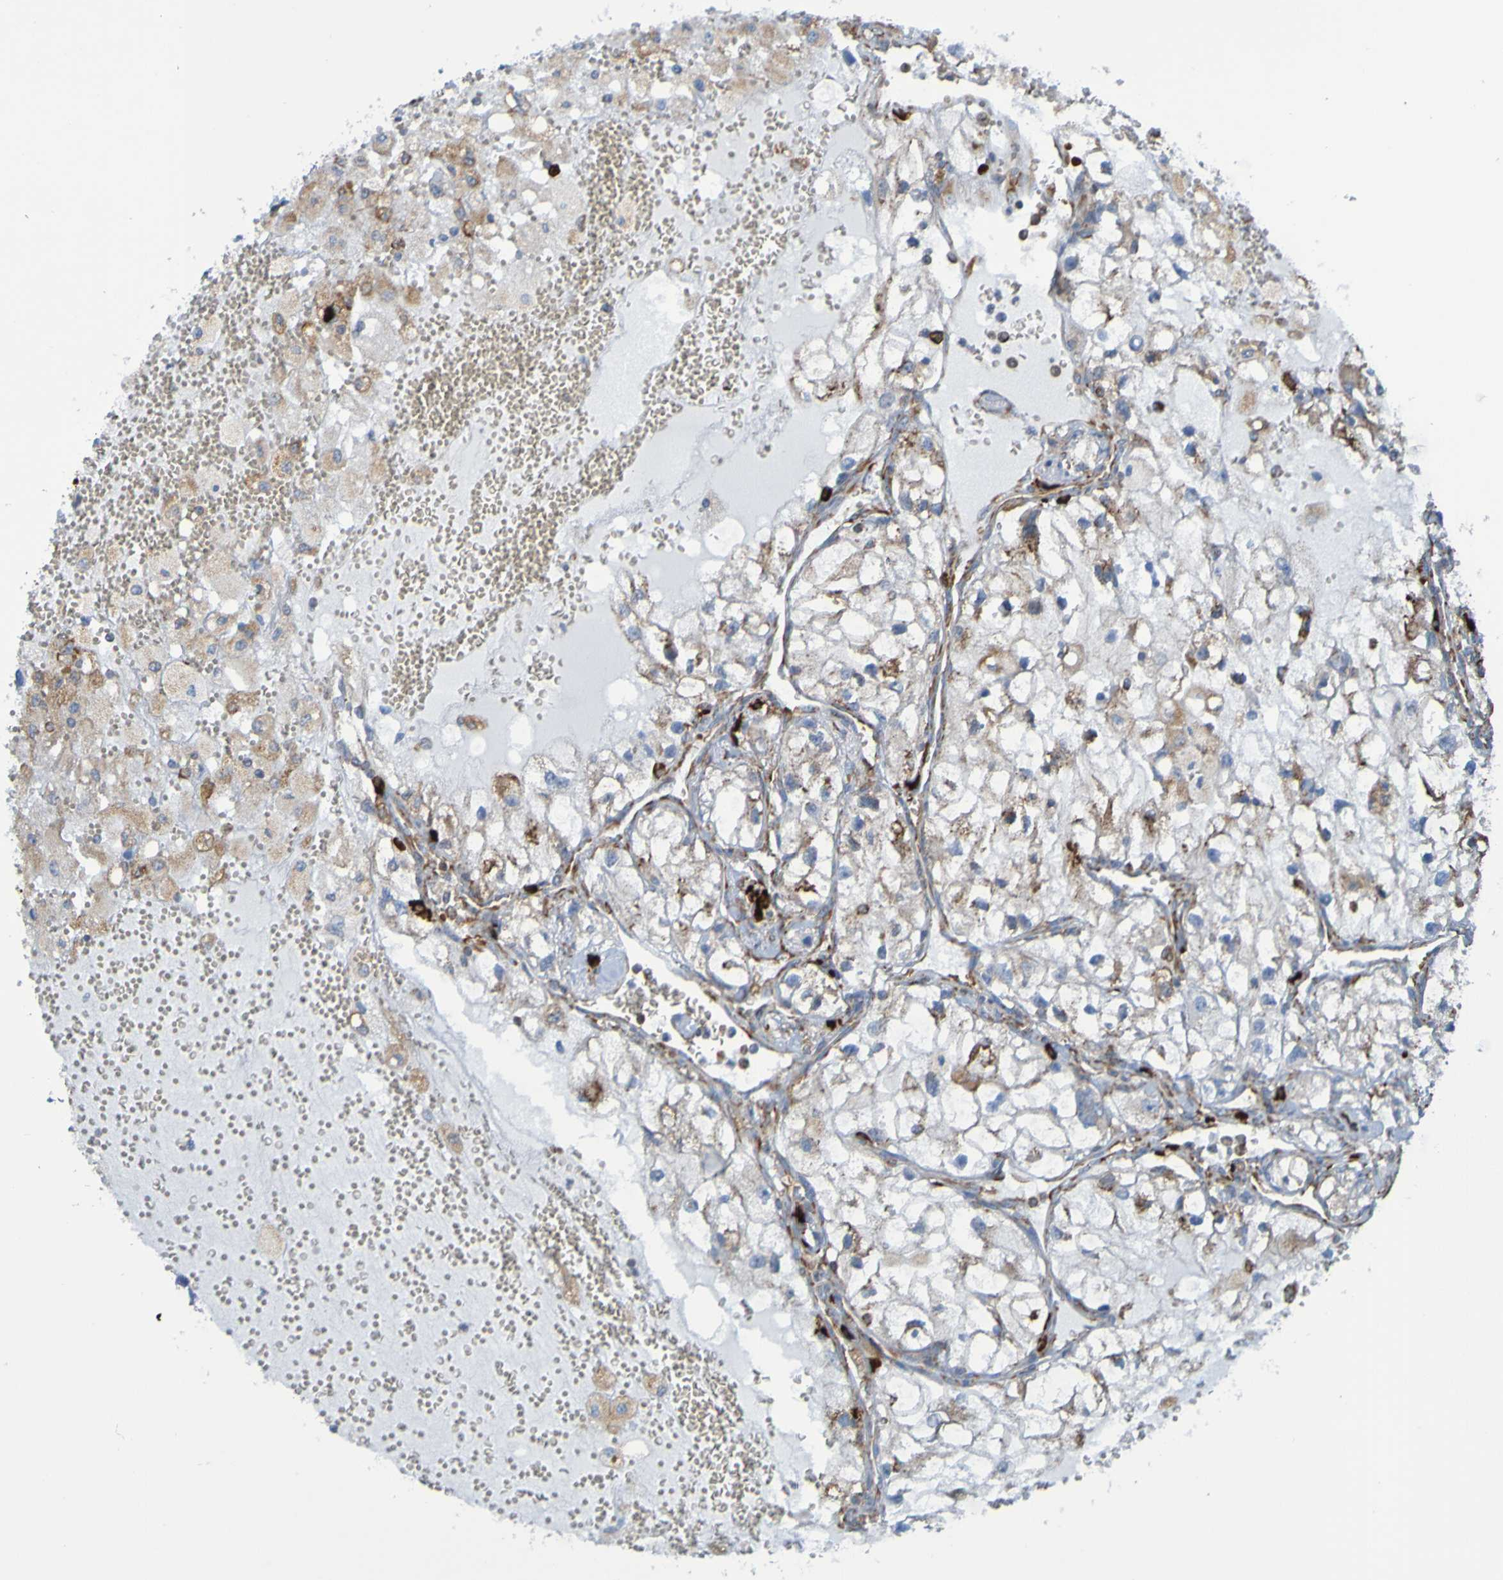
{"staining": {"intensity": "negative", "quantity": "none", "location": "none"}, "tissue": "renal cancer", "cell_type": "Tumor cells", "image_type": "cancer", "snomed": [{"axis": "morphology", "description": "Adenocarcinoma, NOS"}, {"axis": "topography", "description": "Kidney"}], "caption": "High magnification brightfield microscopy of adenocarcinoma (renal) stained with DAB (brown) and counterstained with hematoxylin (blue): tumor cells show no significant positivity. Nuclei are stained in blue.", "gene": "SSR1", "patient": {"sex": "female", "age": 70}}